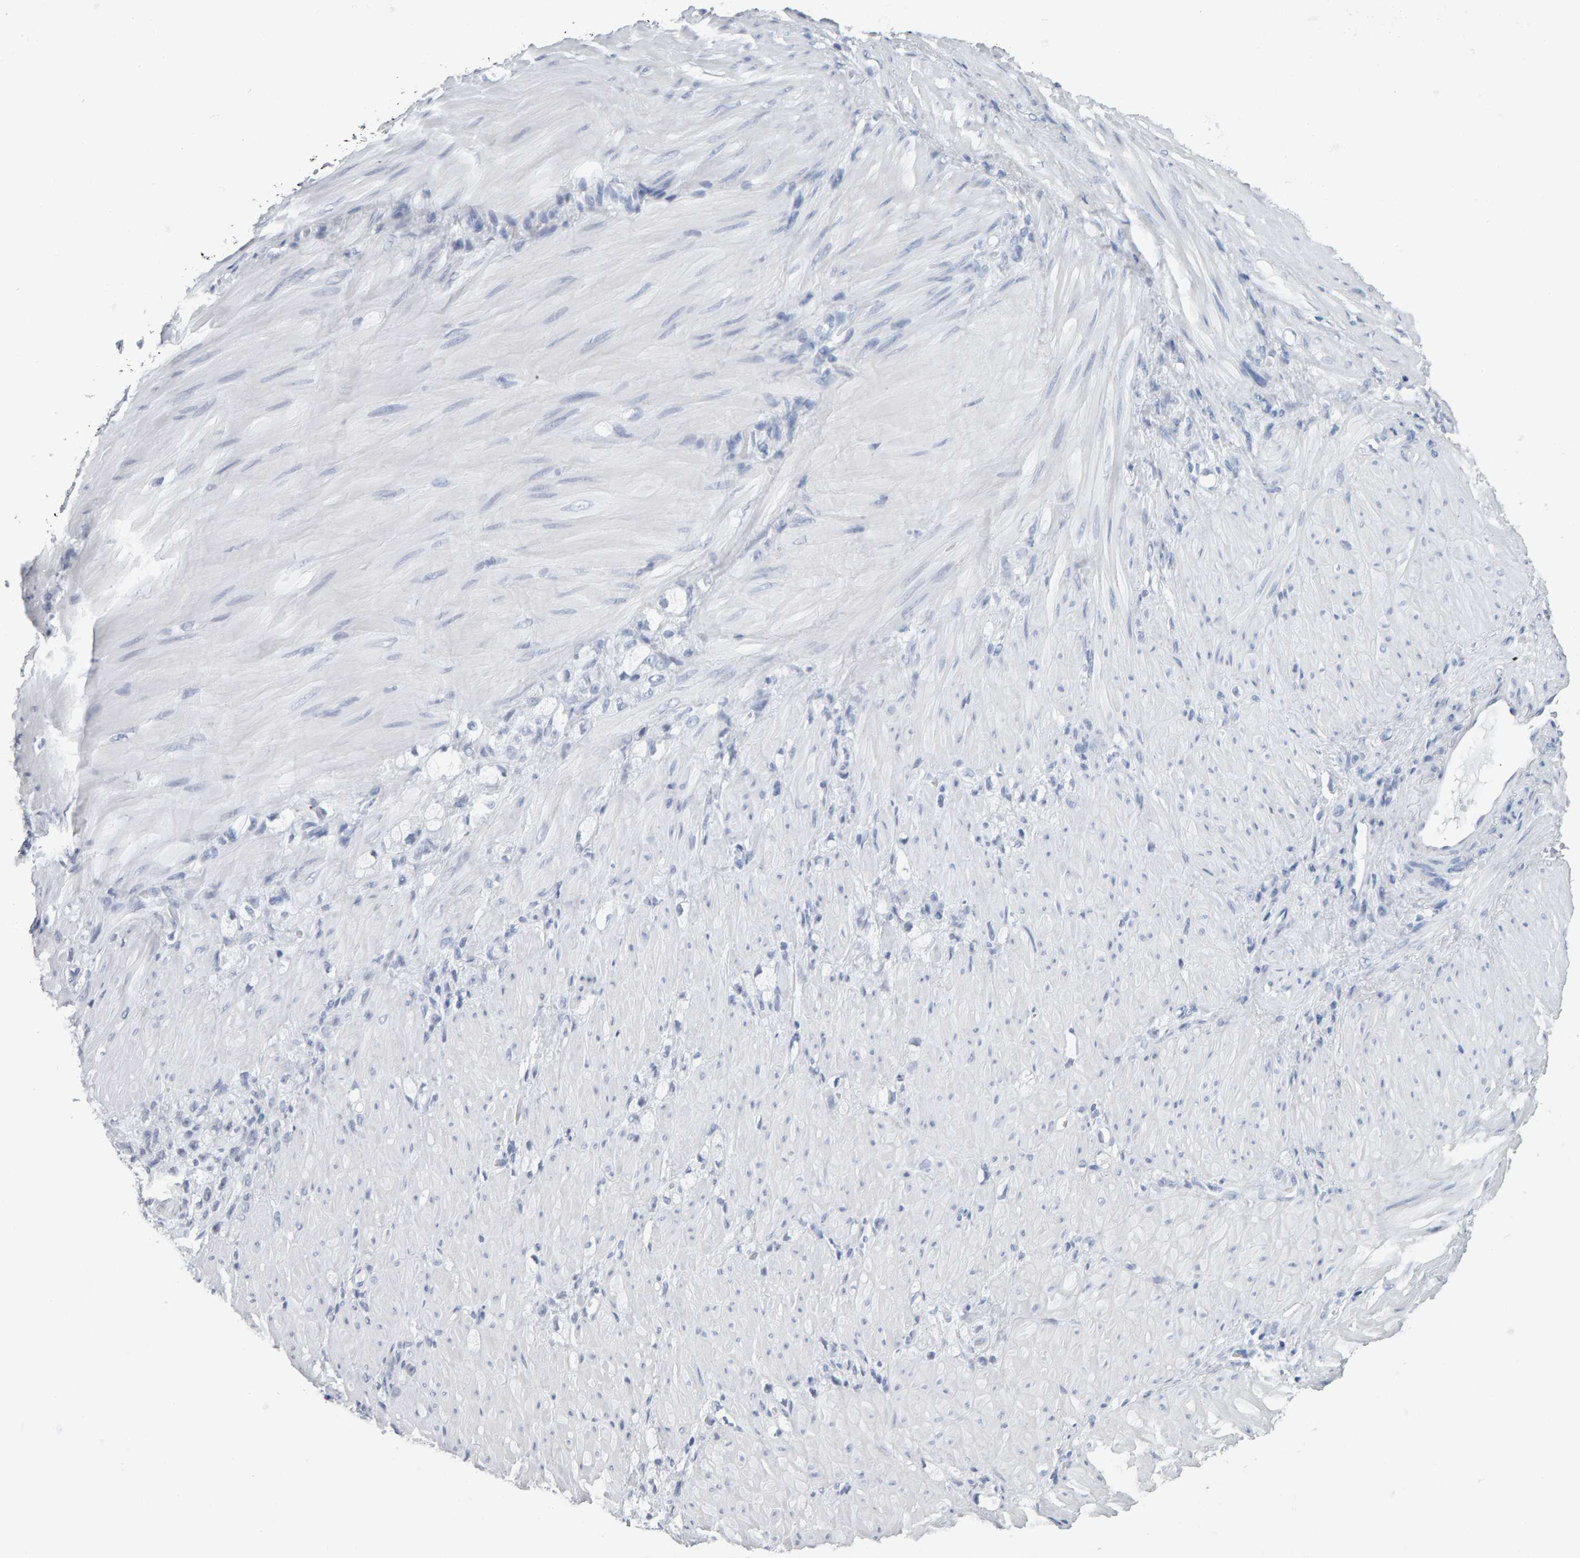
{"staining": {"intensity": "negative", "quantity": "none", "location": "none"}, "tissue": "stomach cancer", "cell_type": "Tumor cells", "image_type": "cancer", "snomed": [{"axis": "morphology", "description": "Normal tissue, NOS"}, {"axis": "morphology", "description": "Adenocarcinoma, NOS"}, {"axis": "topography", "description": "Stomach"}], "caption": "High power microscopy micrograph of an immunohistochemistry image of stomach cancer (adenocarcinoma), revealing no significant expression in tumor cells.", "gene": "SPACA3", "patient": {"sex": "male", "age": 82}}